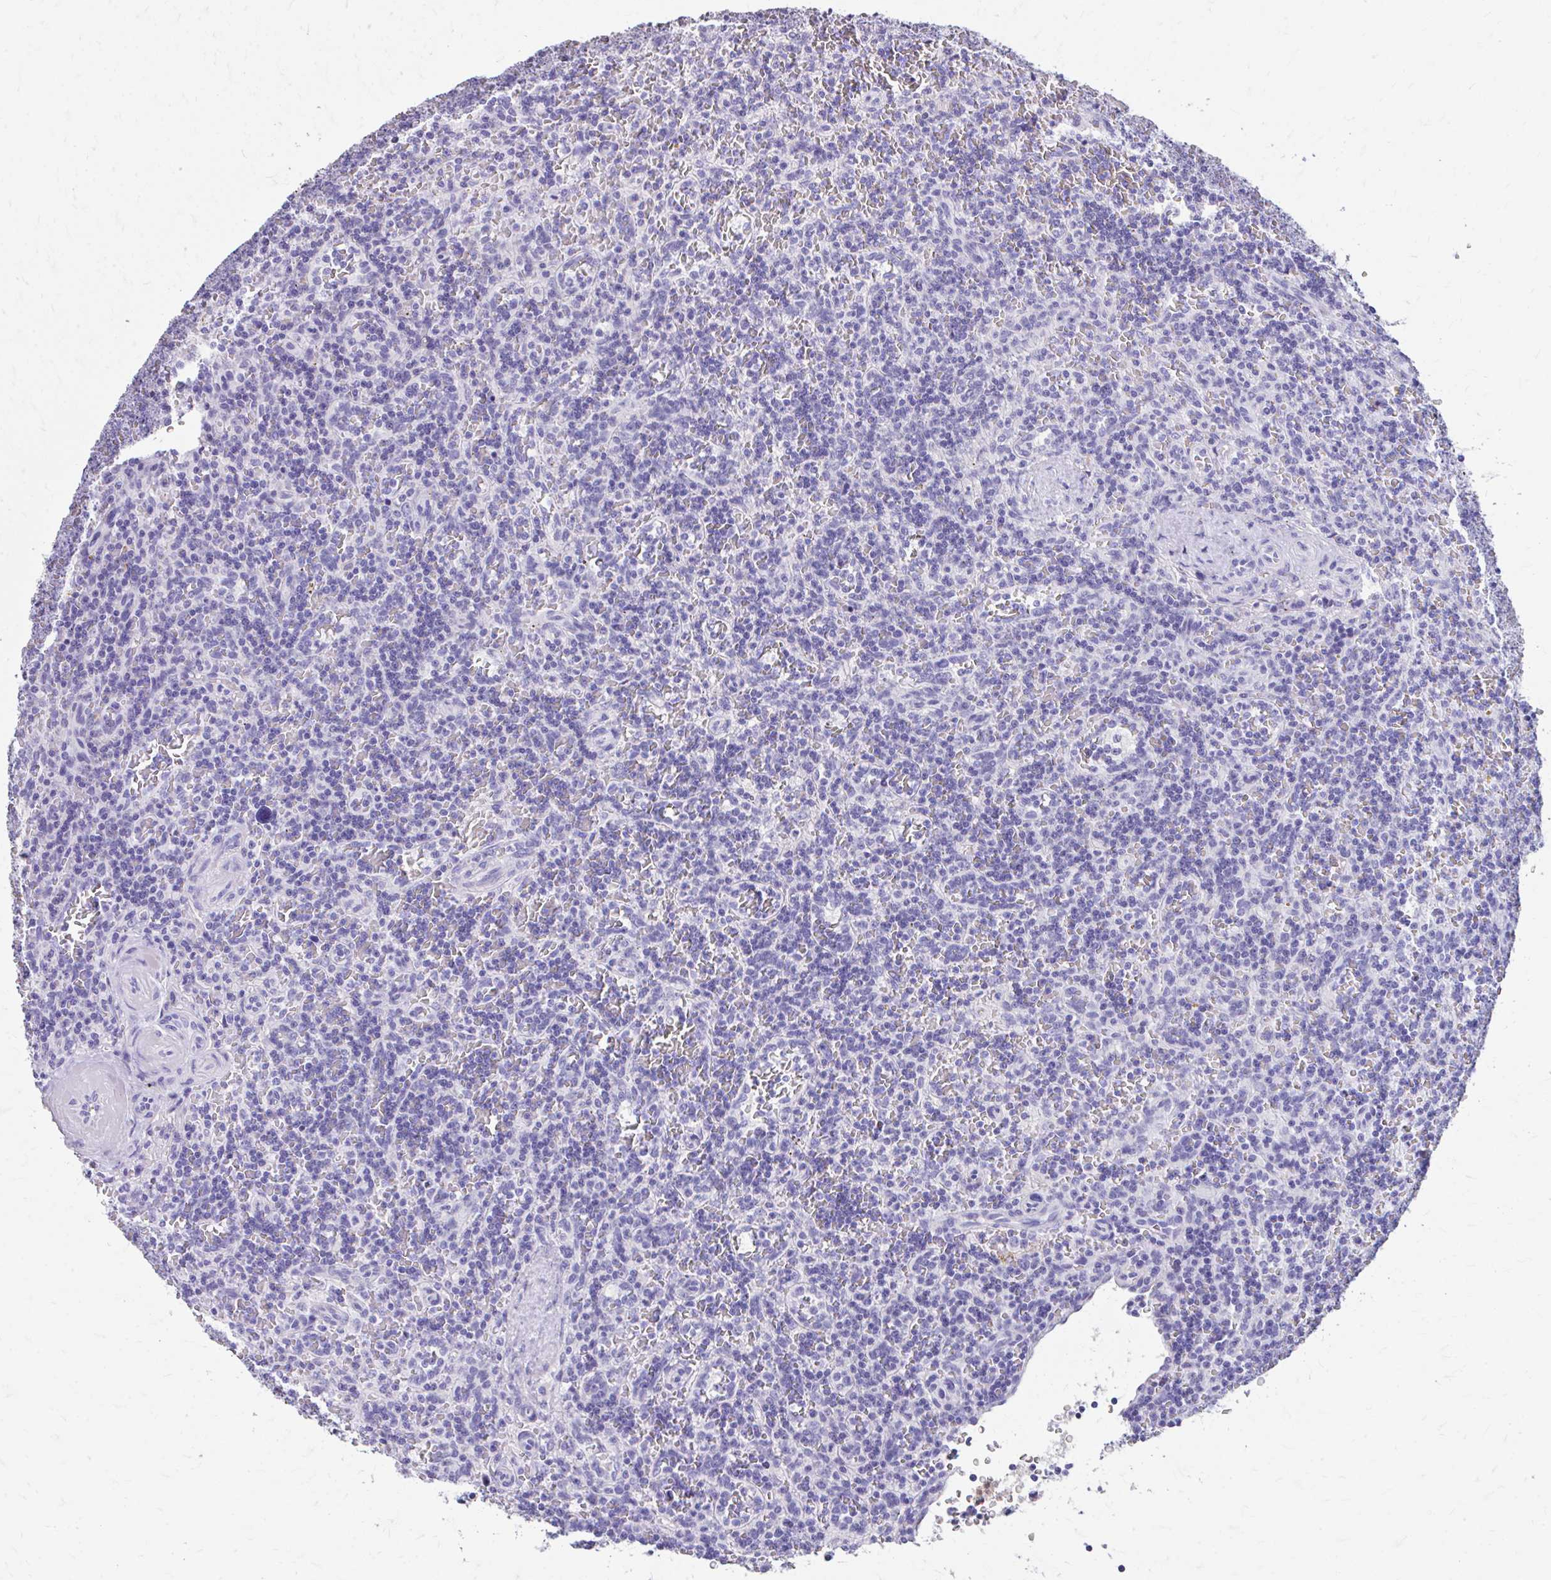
{"staining": {"intensity": "negative", "quantity": "none", "location": "none"}, "tissue": "lymphoma", "cell_type": "Tumor cells", "image_type": "cancer", "snomed": [{"axis": "morphology", "description": "Malignant lymphoma, non-Hodgkin's type, Low grade"}, {"axis": "topography", "description": "Spleen"}], "caption": "High magnification brightfield microscopy of low-grade malignant lymphoma, non-Hodgkin's type stained with DAB (3,3'-diaminobenzidine) (brown) and counterstained with hematoxylin (blue): tumor cells show no significant expression.", "gene": "CFH", "patient": {"sex": "male", "age": 73}}